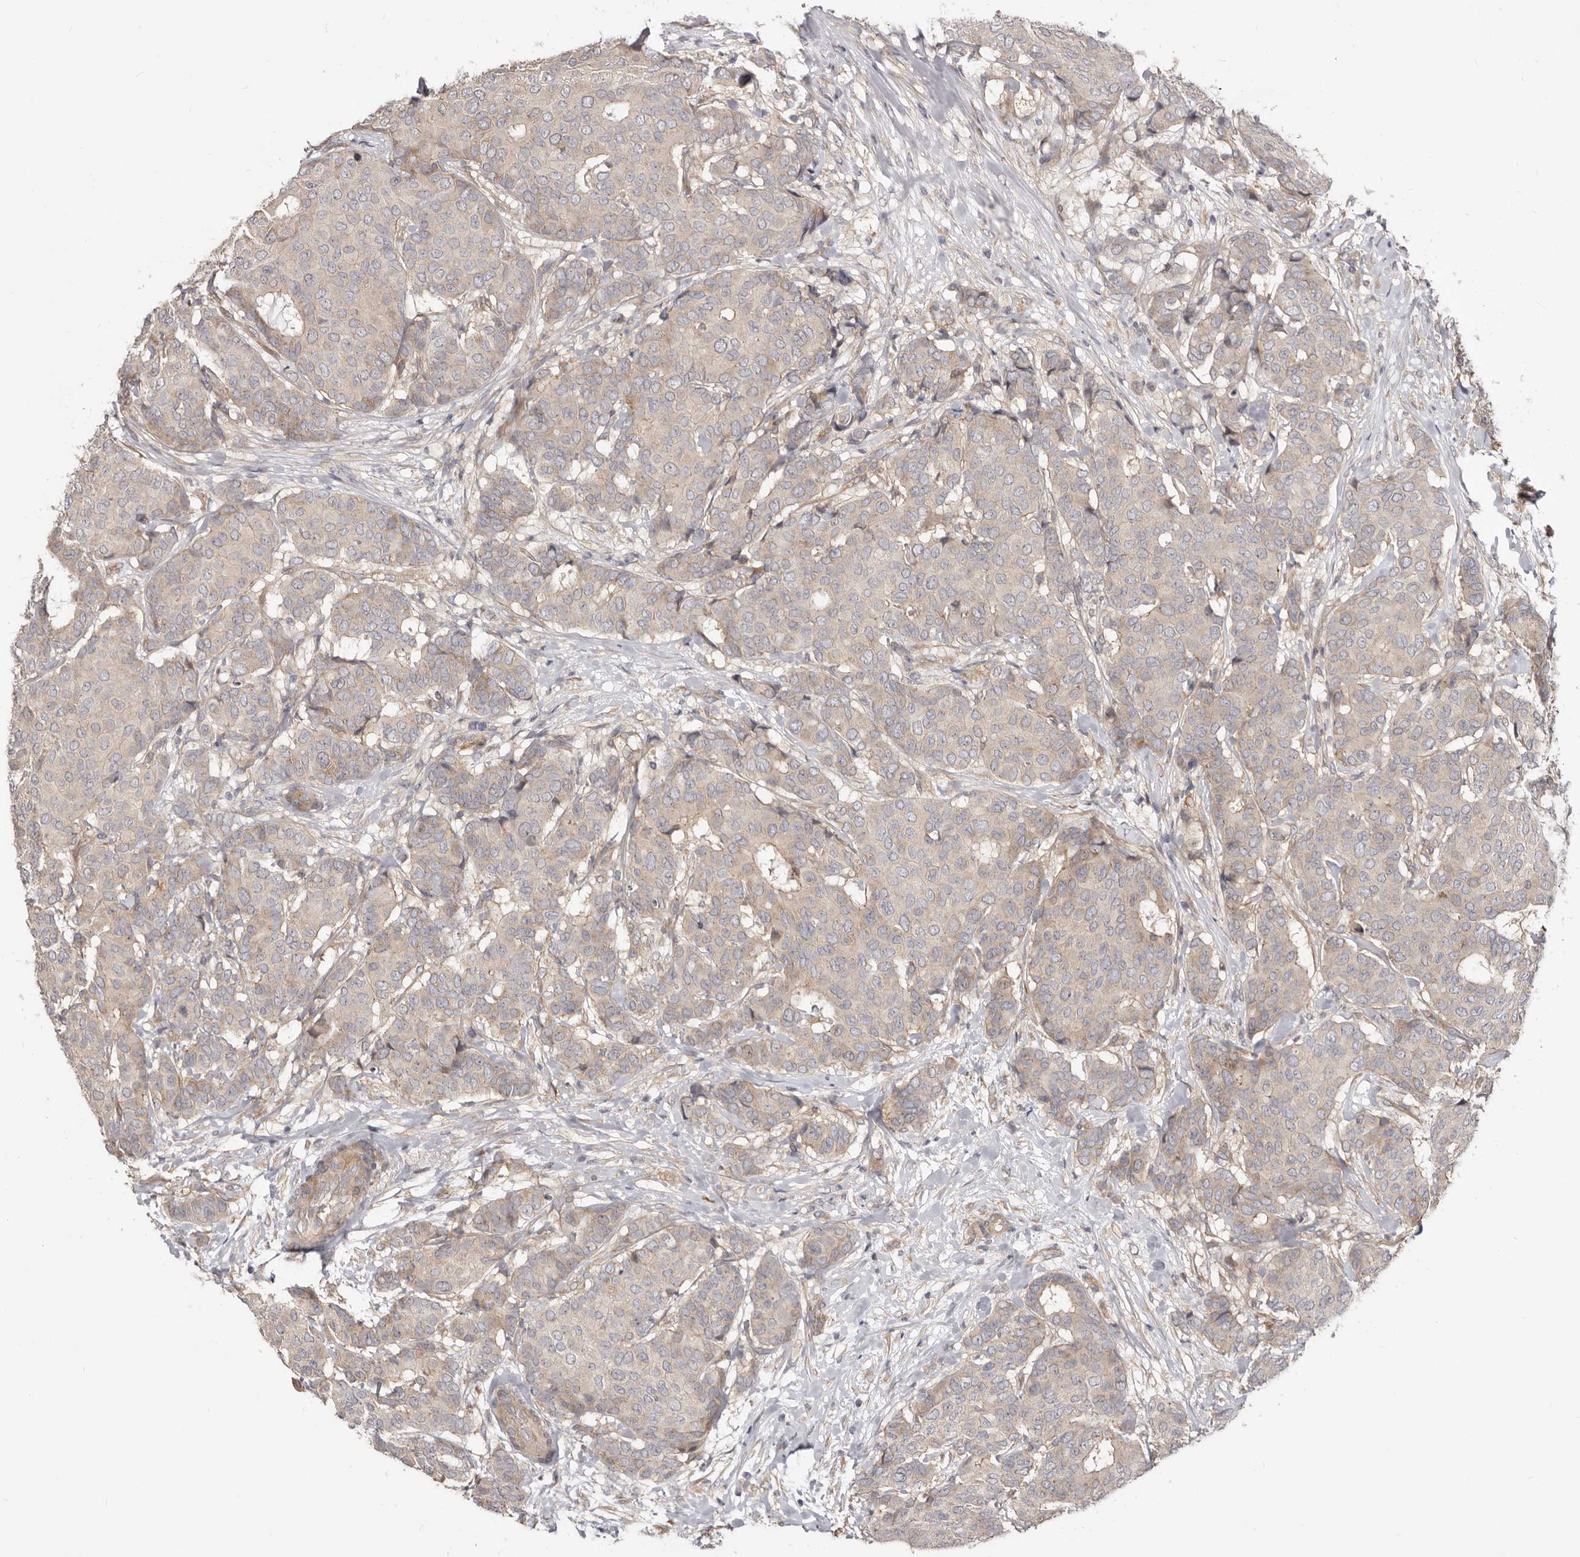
{"staining": {"intensity": "negative", "quantity": "none", "location": "none"}, "tissue": "breast cancer", "cell_type": "Tumor cells", "image_type": "cancer", "snomed": [{"axis": "morphology", "description": "Duct carcinoma"}, {"axis": "topography", "description": "Breast"}], "caption": "Protein analysis of breast intraductal carcinoma demonstrates no significant expression in tumor cells. The staining is performed using DAB brown chromogen with nuclei counter-stained in using hematoxylin.", "gene": "GPATCH4", "patient": {"sex": "female", "age": 75}}